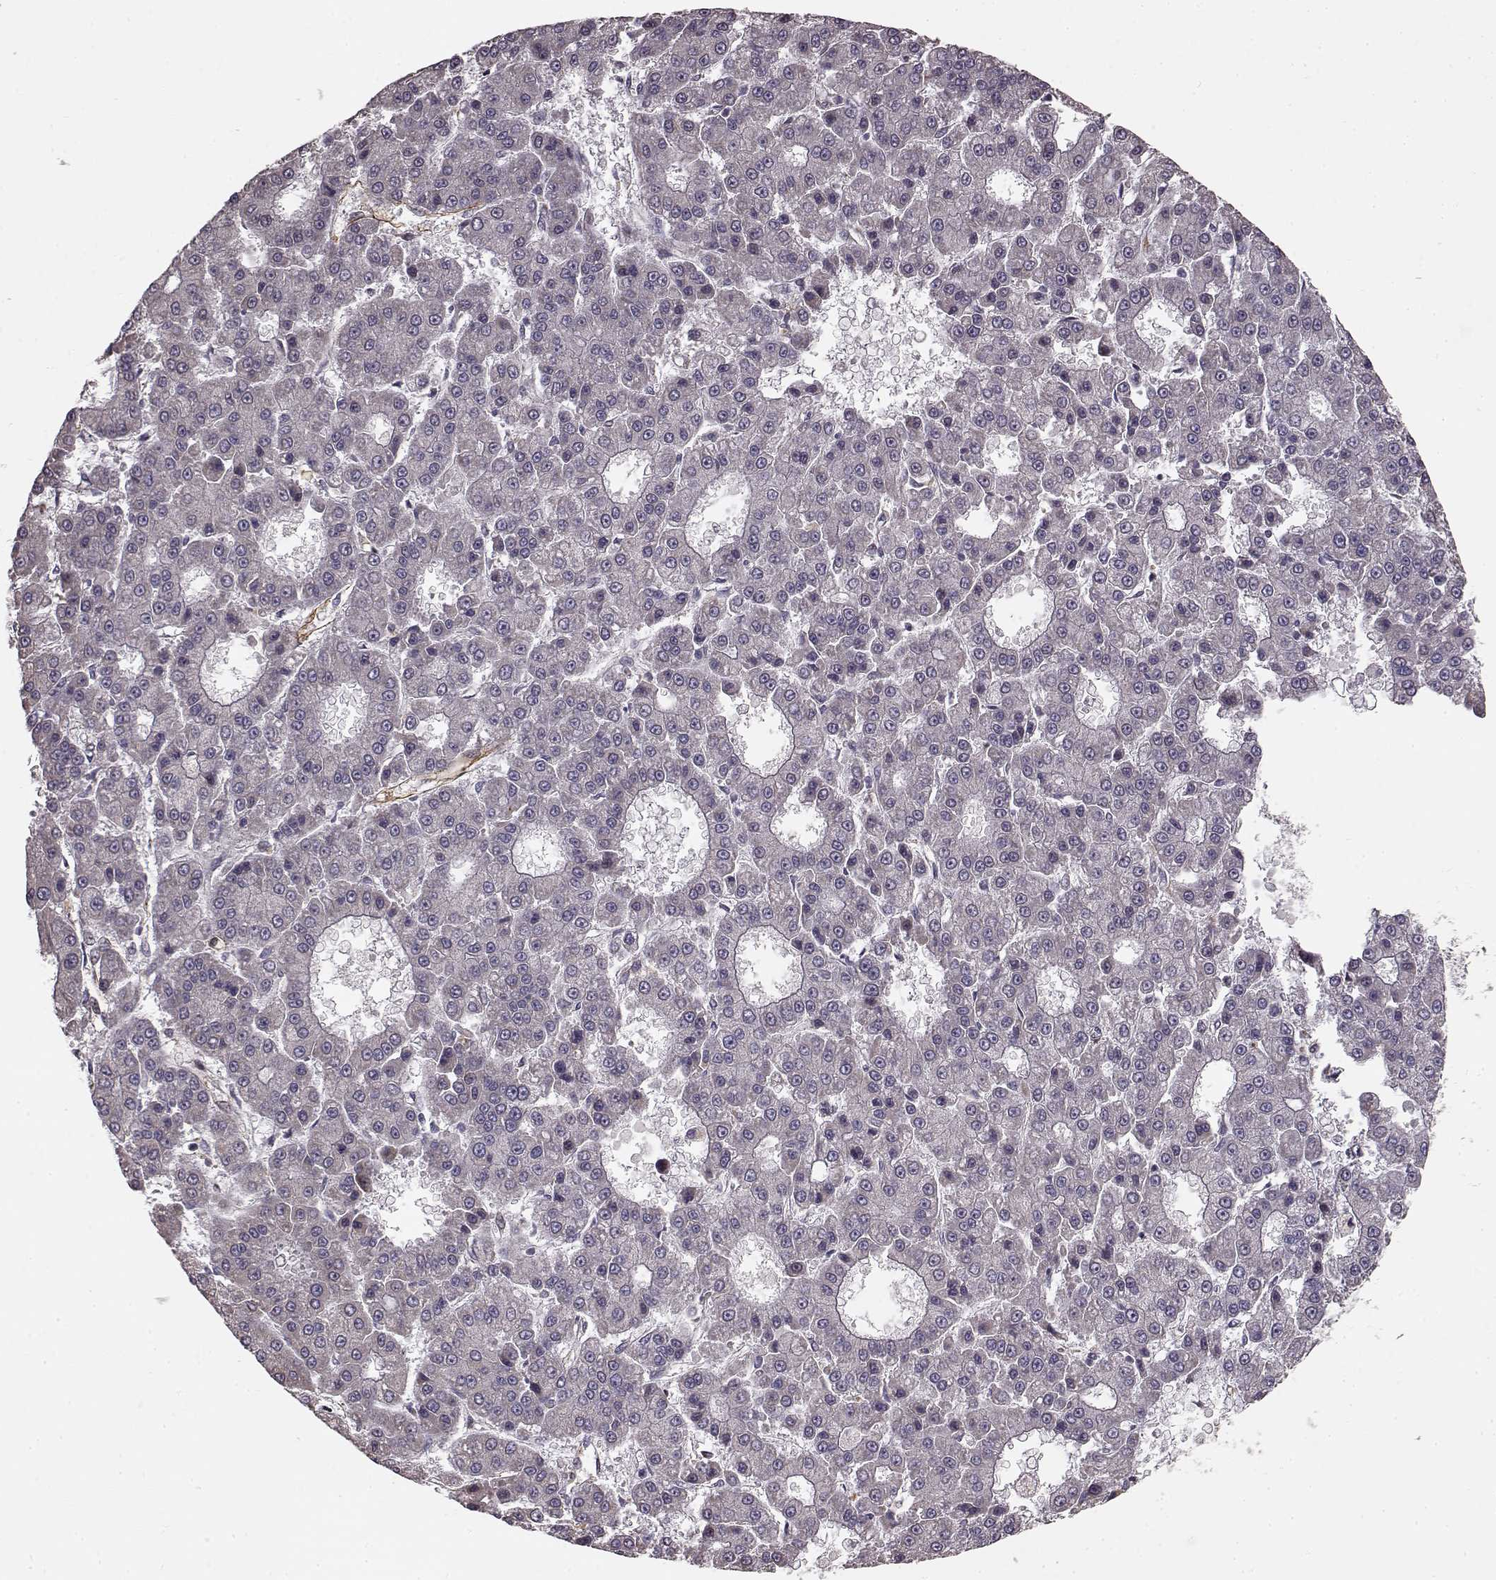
{"staining": {"intensity": "negative", "quantity": "none", "location": "none"}, "tissue": "liver cancer", "cell_type": "Tumor cells", "image_type": "cancer", "snomed": [{"axis": "morphology", "description": "Carcinoma, Hepatocellular, NOS"}, {"axis": "topography", "description": "Liver"}], "caption": "DAB (3,3'-diaminobenzidine) immunohistochemical staining of liver cancer (hepatocellular carcinoma) reveals no significant staining in tumor cells.", "gene": "BACH2", "patient": {"sex": "male", "age": 70}}